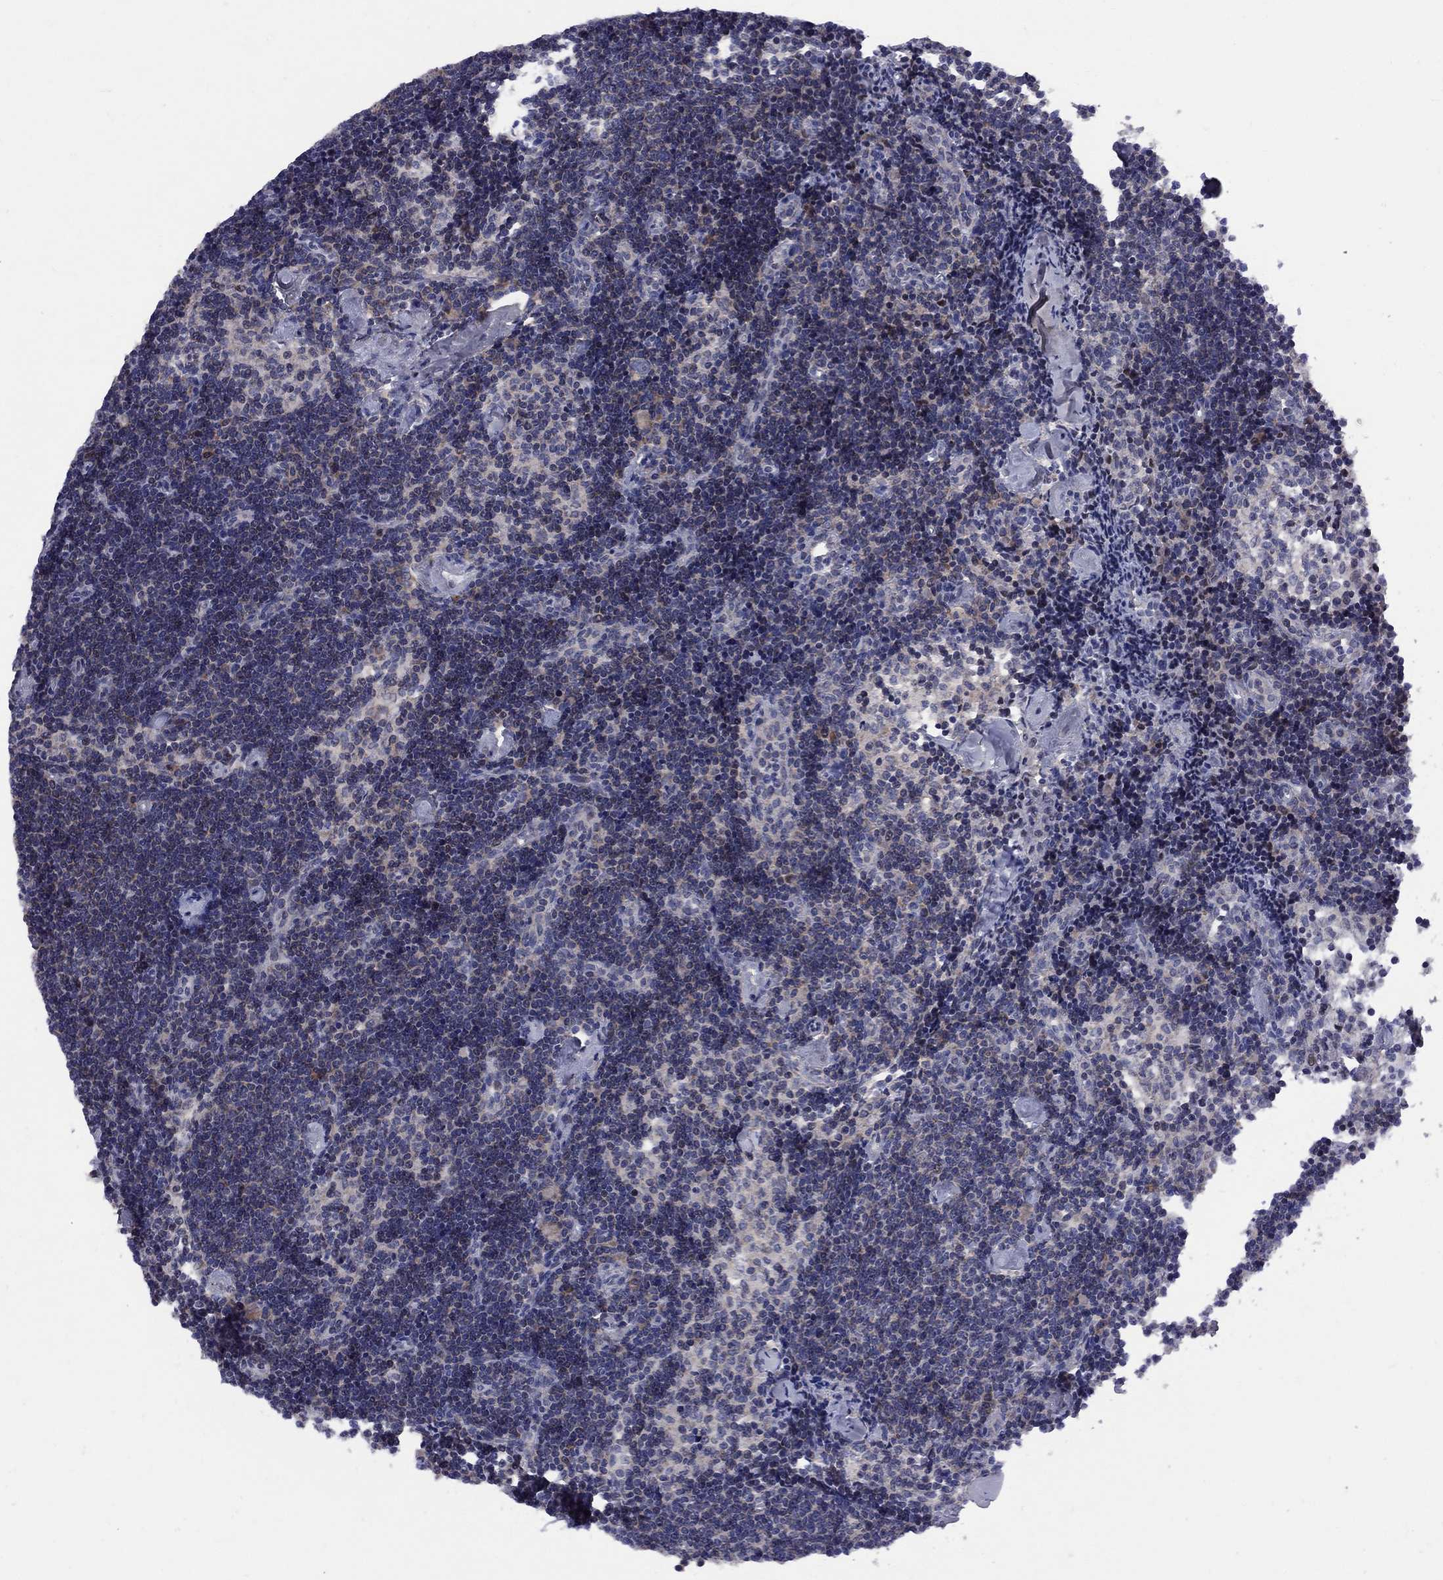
{"staining": {"intensity": "negative", "quantity": "none", "location": "none"}, "tissue": "lymph node", "cell_type": "Germinal center cells", "image_type": "normal", "snomed": [{"axis": "morphology", "description": "Normal tissue, NOS"}, {"axis": "topography", "description": "Lymph node"}], "caption": "An IHC photomicrograph of normal lymph node is shown. There is no staining in germinal center cells of lymph node. (Brightfield microscopy of DAB immunohistochemistry (IHC) at high magnification).", "gene": "CNOT11", "patient": {"sex": "female", "age": 42}}